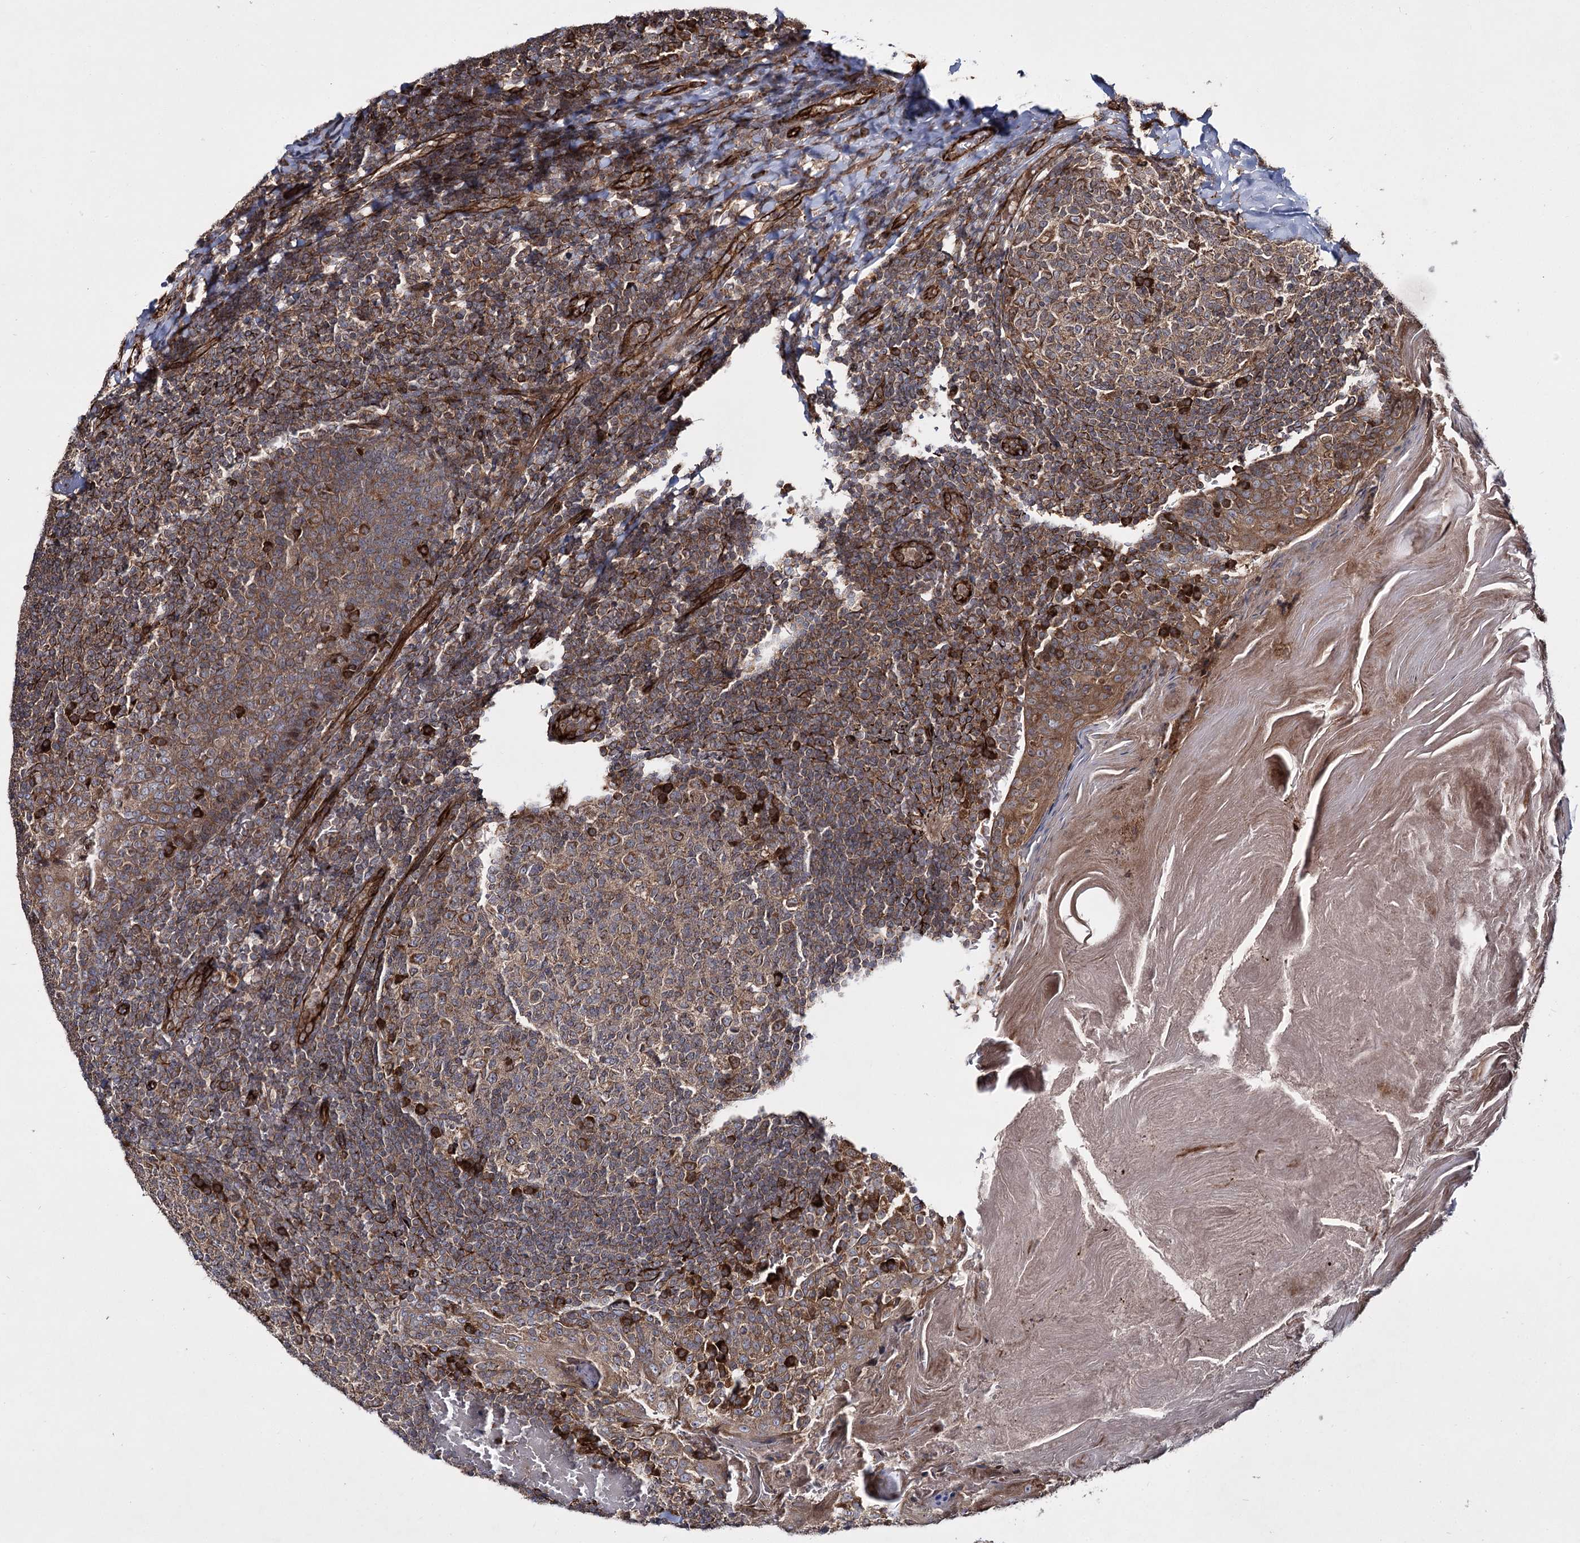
{"staining": {"intensity": "strong", "quantity": "<25%", "location": "cytoplasmic/membranous"}, "tissue": "tonsil", "cell_type": "Germinal center cells", "image_type": "normal", "snomed": [{"axis": "morphology", "description": "Normal tissue, NOS"}, {"axis": "topography", "description": "Tonsil"}], "caption": "Immunohistochemistry (IHC) staining of unremarkable tonsil, which displays medium levels of strong cytoplasmic/membranous staining in about <25% of germinal center cells indicating strong cytoplasmic/membranous protein positivity. The staining was performed using DAB (3,3'-diaminobenzidine) (brown) for protein detection and nuclei were counterstained in hematoxylin (blue).", "gene": "HECTD2", "patient": {"sex": "female", "age": 19}}